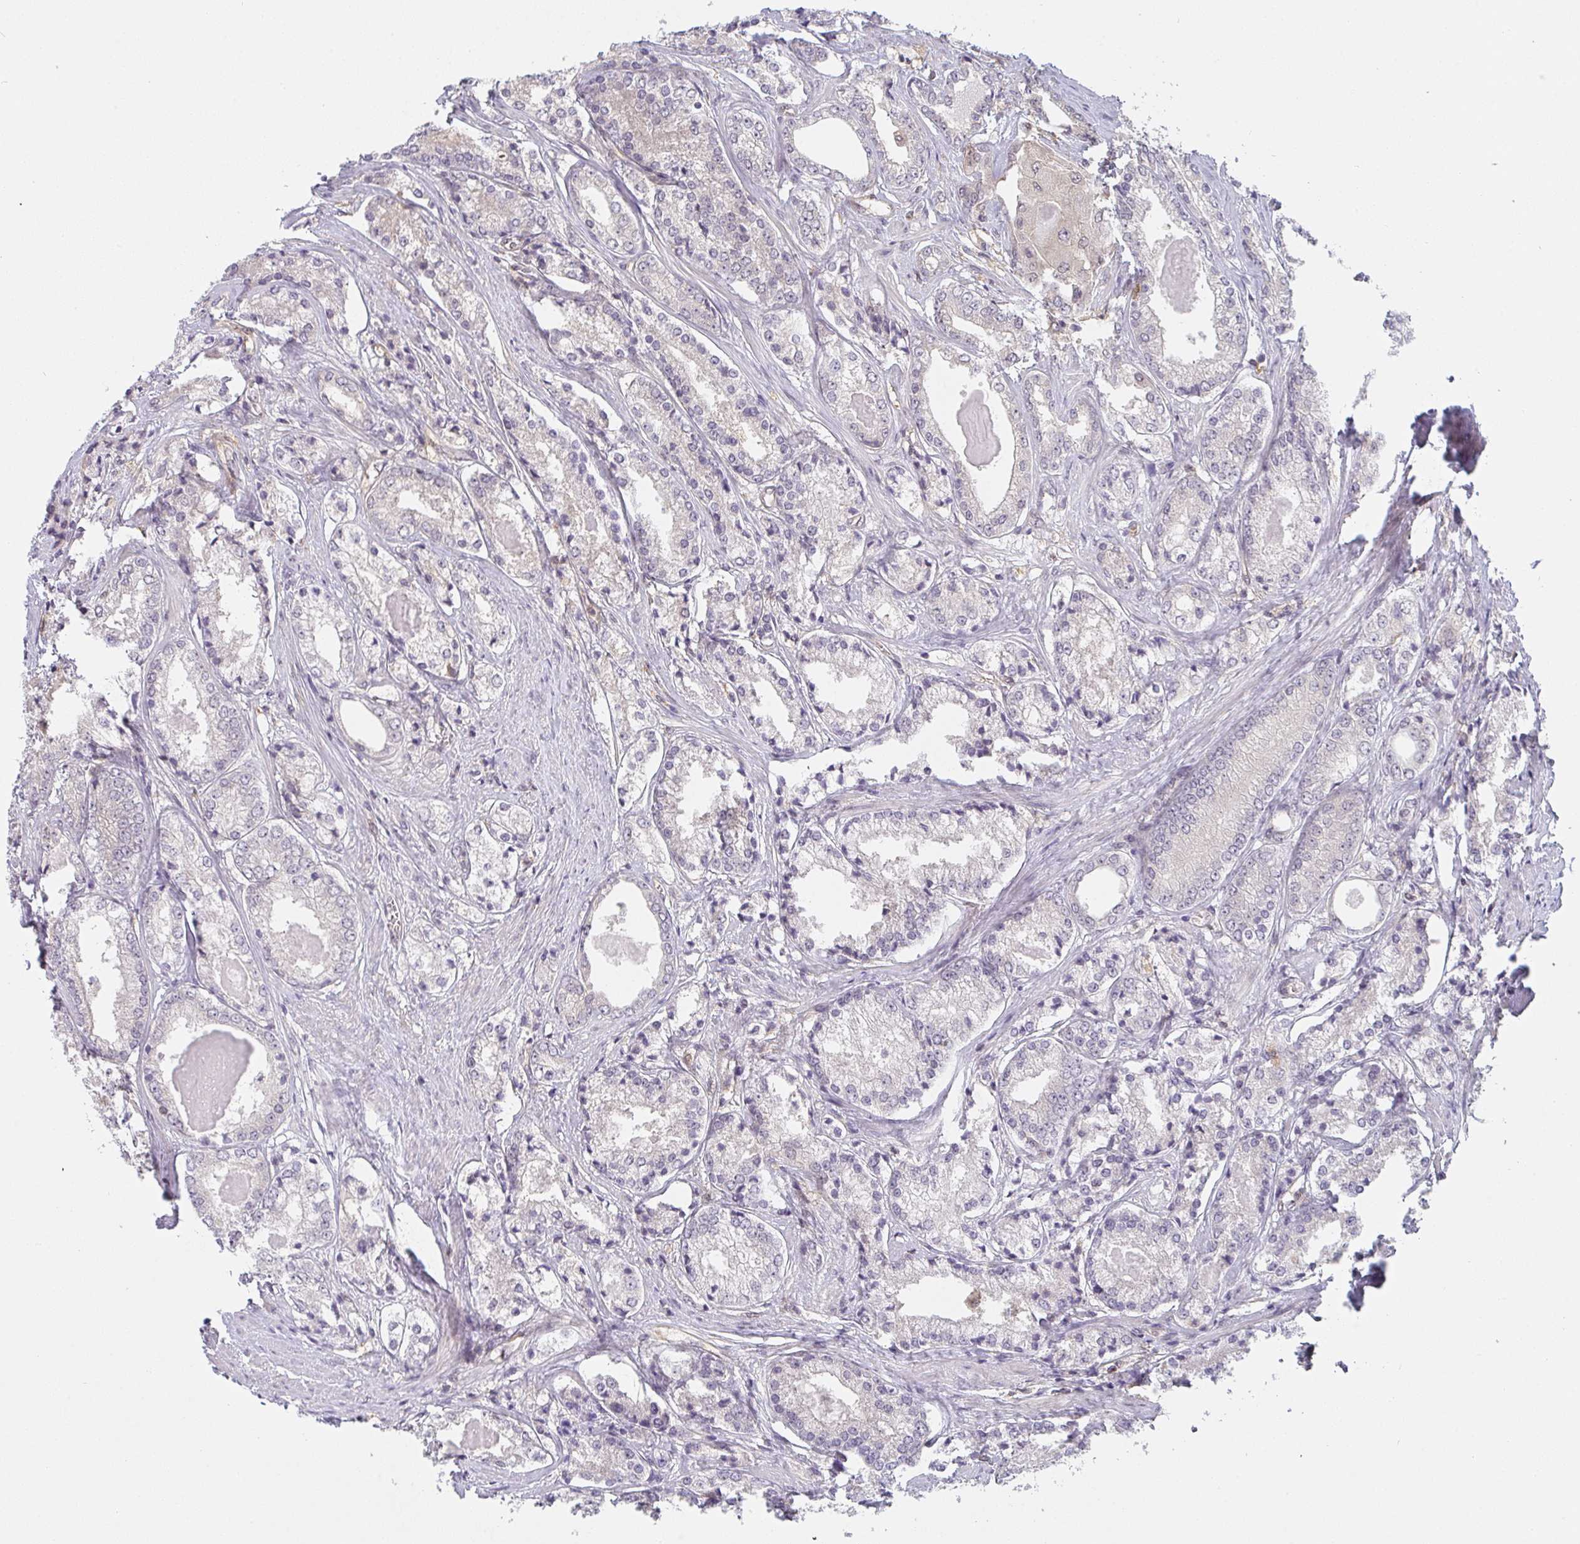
{"staining": {"intensity": "negative", "quantity": "none", "location": "none"}, "tissue": "prostate cancer", "cell_type": "Tumor cells", "image_type": "cancer", "snomed": [{"axis": "morphology", "description": "Adenocarcinoma, NOS"}, {"axis": "morphology", "description": "Adenocarcinoma, Low grade"}, {"axis": "topography", "description": "Prostate"}], "caption": "Immunohistochemical staining of human prostate cancer (adenocarcinoma) exhibits no significant expression in tumor cells.", "gene": "GSDMB", "patient": {"sex": "male", "age": 68}}